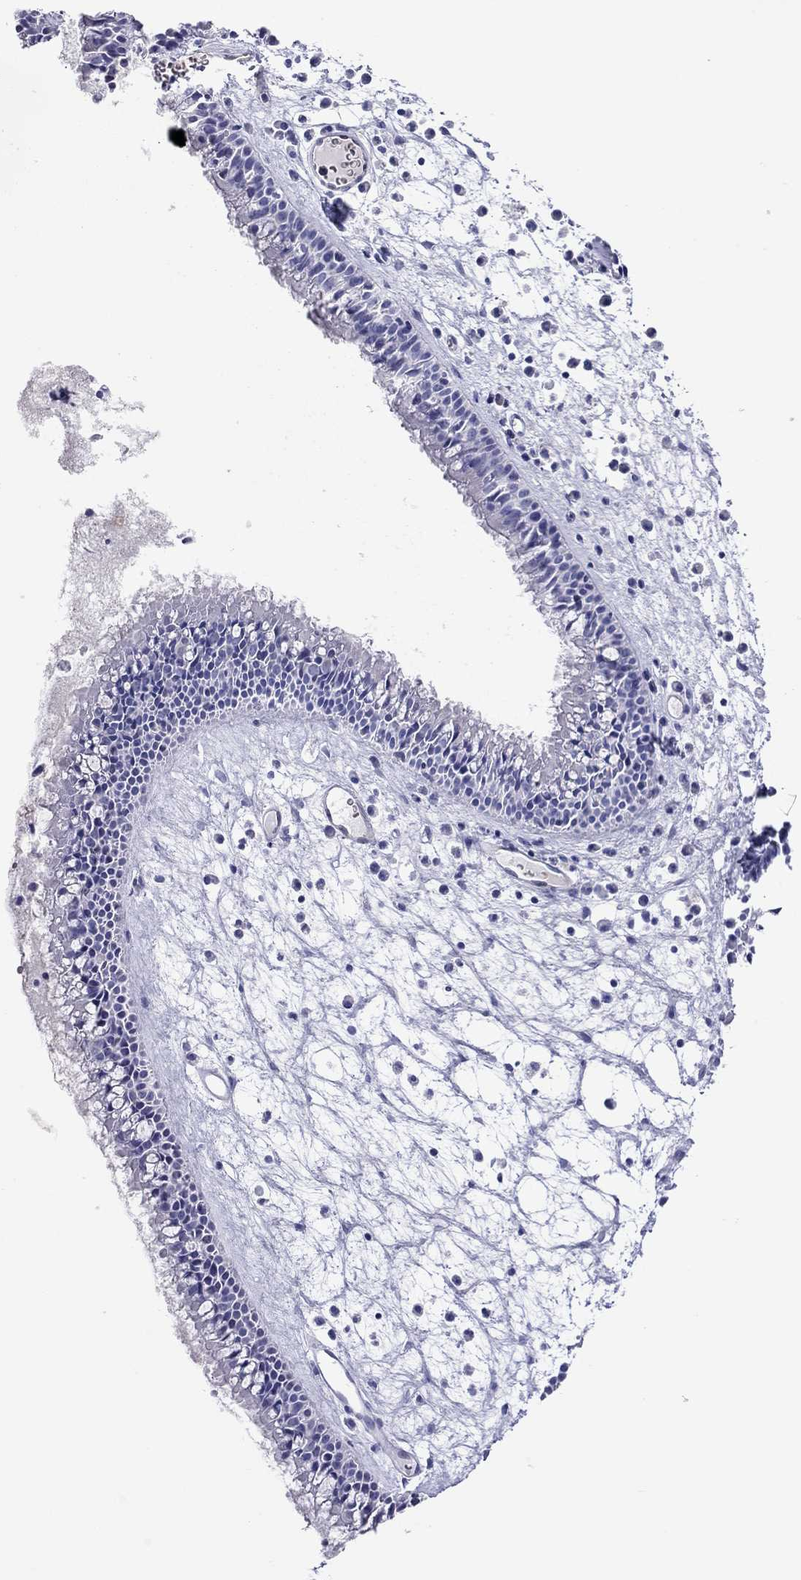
{"staining": {"intensity": "negative", "quantity": "none", "location": "none"}, "tissue": "nasopharynx", "cell_type": "Respiratory epithelial cells", "image_type": "normal", "snomed": [{"axis": "morphology", "description": "Normal tissue, NOS"}, {"axis": "topography", "description": "Nasopharynx"}], "caption": "The IHC image has no significant expression in respiratory epithelial cells of nasopharynx. (DAB IHC, high magnification).", "gene": "PTPRN", "patient": {"sex": "female", "age": 47}}